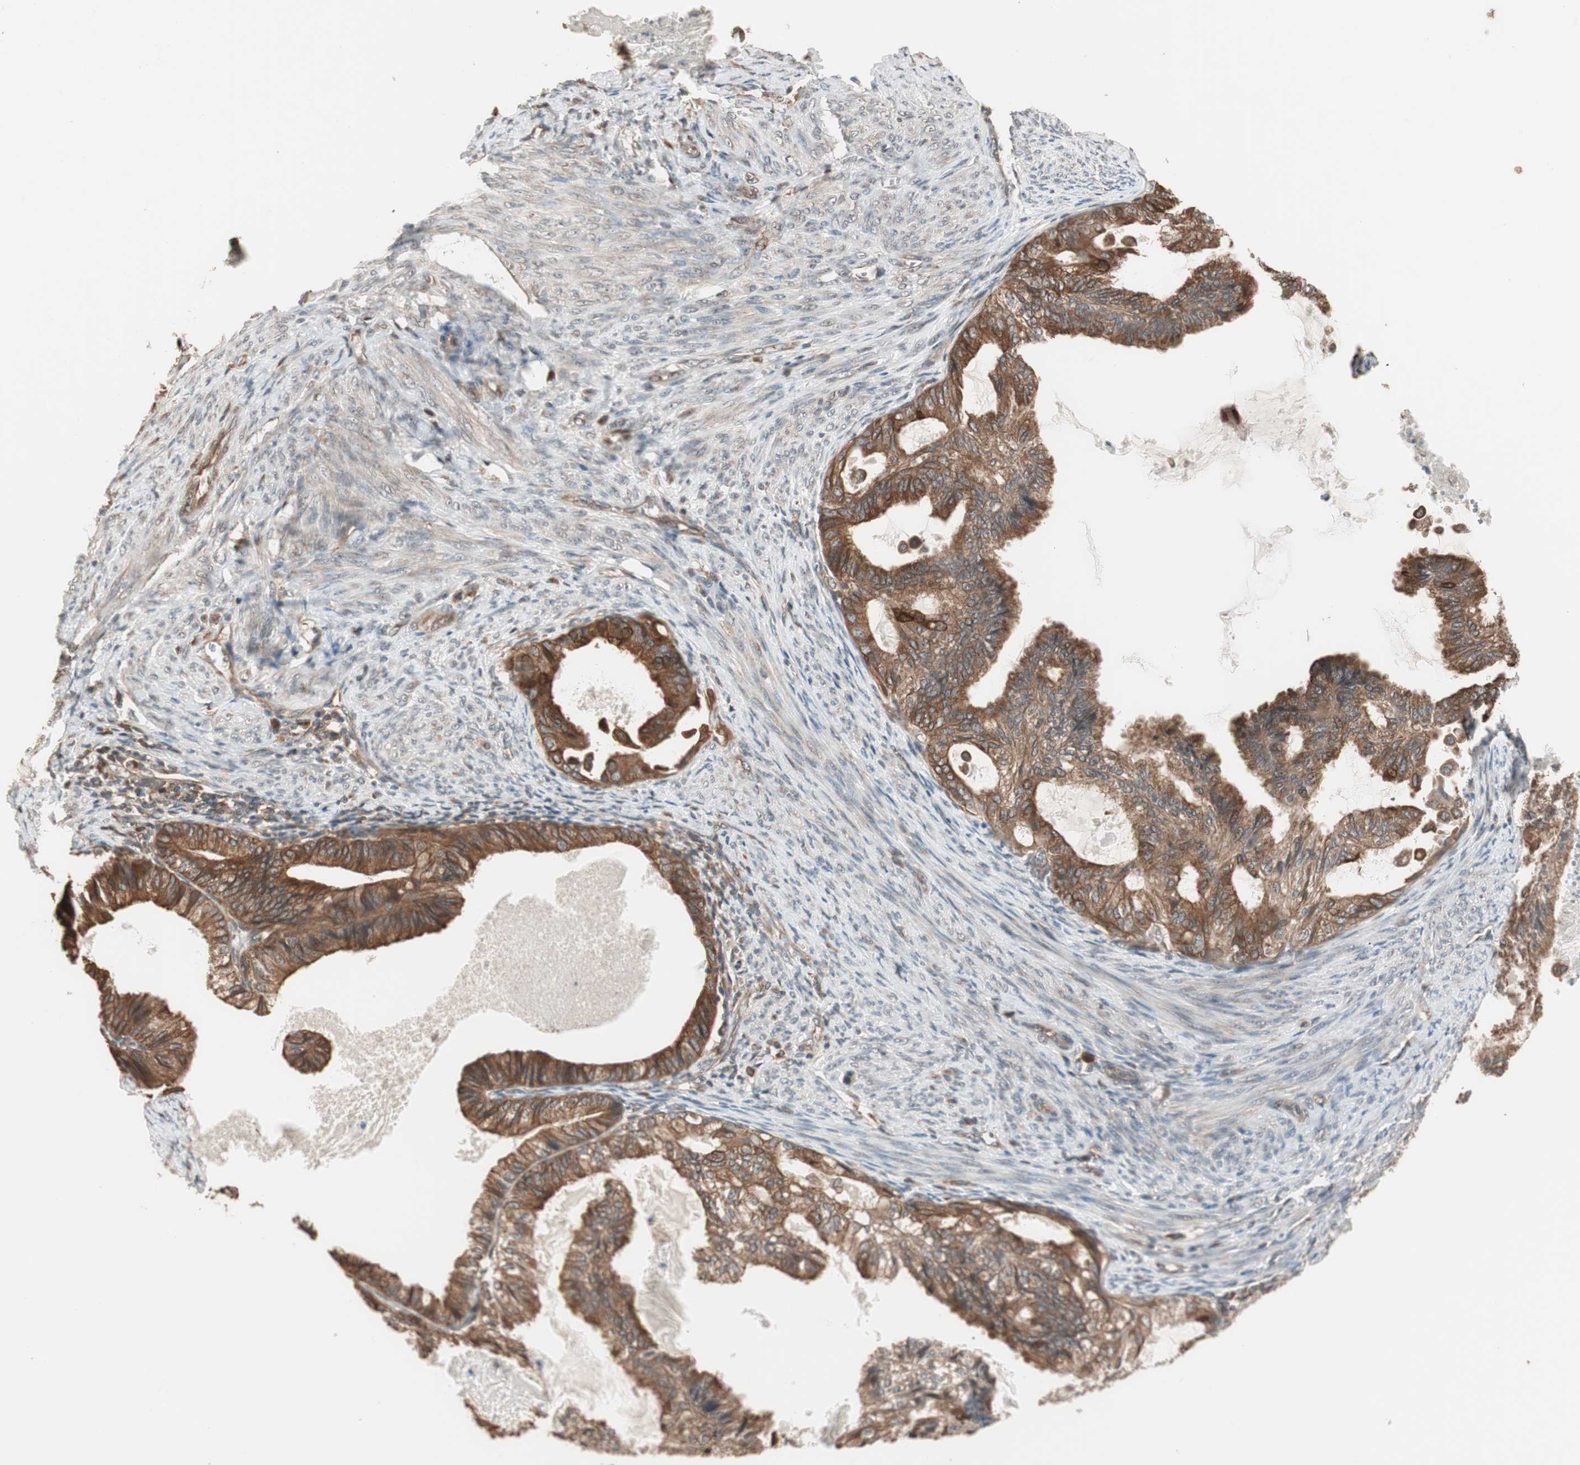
{"staining": {"intensity": "strong", "quantity": ">75%", "location": "cytoplasmic/membranous"}, "tissue": "cervical cancer", "cell_type": "Tumor cells", "image_type": "cancer", "snomed": [{"axis": "morphology", "description": "Normal tissue, NOS"}, {"axis": "morphology", "description": "Adenocarcinoma, NOS"}, {"axis": "topography", "description": "Cervix"}, {"axis": "topography", "description": "Endometrium"}], "caption": "Protein staining of adenocarcinoma (cervical) tissue exhibits strong cytoplasmic/membranous expression in about >75% of tumor cells. The protein of interest is shown in brown color, while the nuclei are stained blue.", "gene": "FBXO5", "patient": {"sex": "female", "age": 86}}